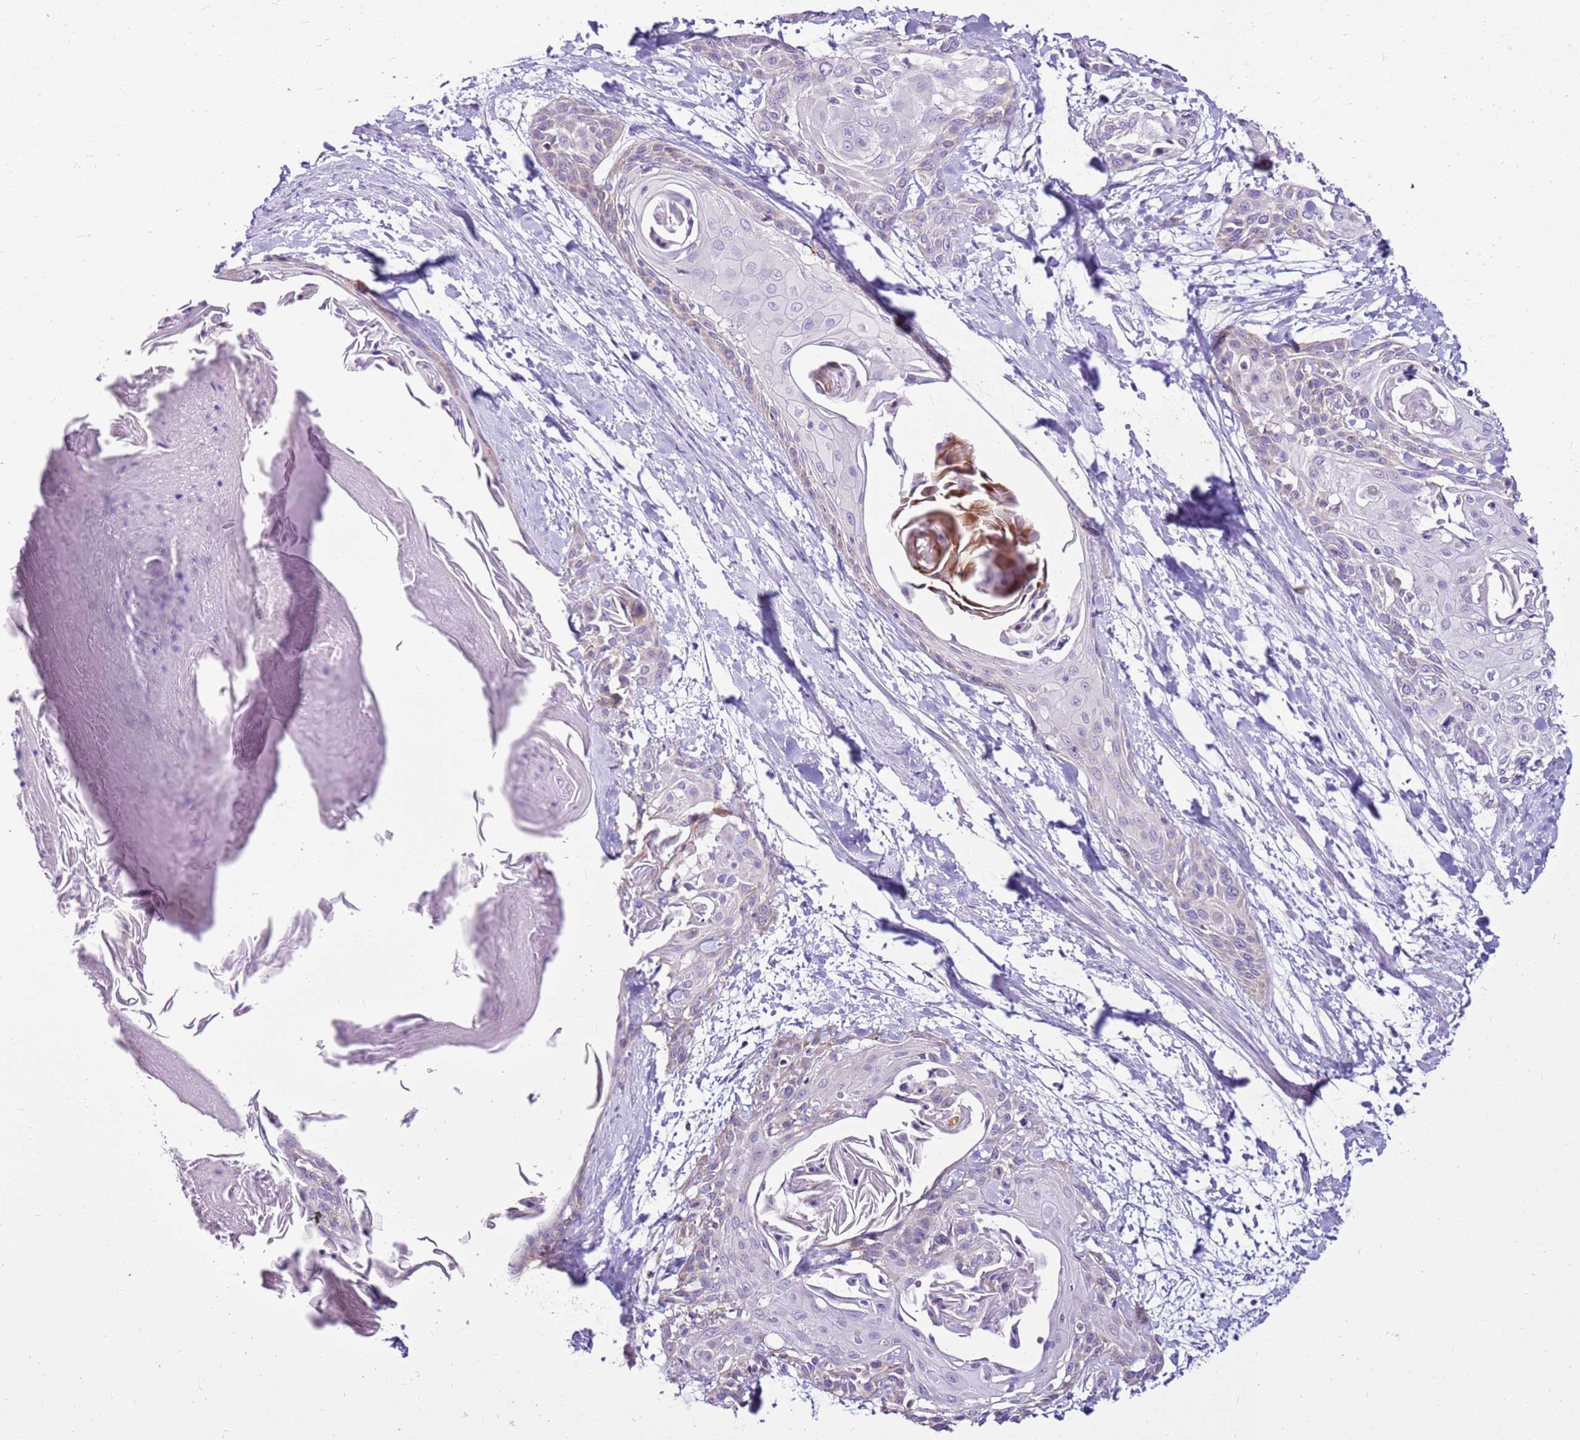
{"staining": {"intensity": "weak", "quantity": "<25%", "location": "cytoplasmic/membranous"}, "tissue": "cervical cancer", "cell_type": "Tumor cells", "image_type": "cancer", "snomed": [{"axis": "morphology", "description": "Squamous cell carcinoma, NOS"}, {"axis": "topography", "description": "Cervix"}], "caption": "High power microscopy photomicrograph of an immunohistochemistry photomicrograph of cervical cancer (squamous cell carcinoma), revealing no significant staining in tumor cells.", "gene": "MRPL36", "patient": {"sex": "female", "age": 57}}